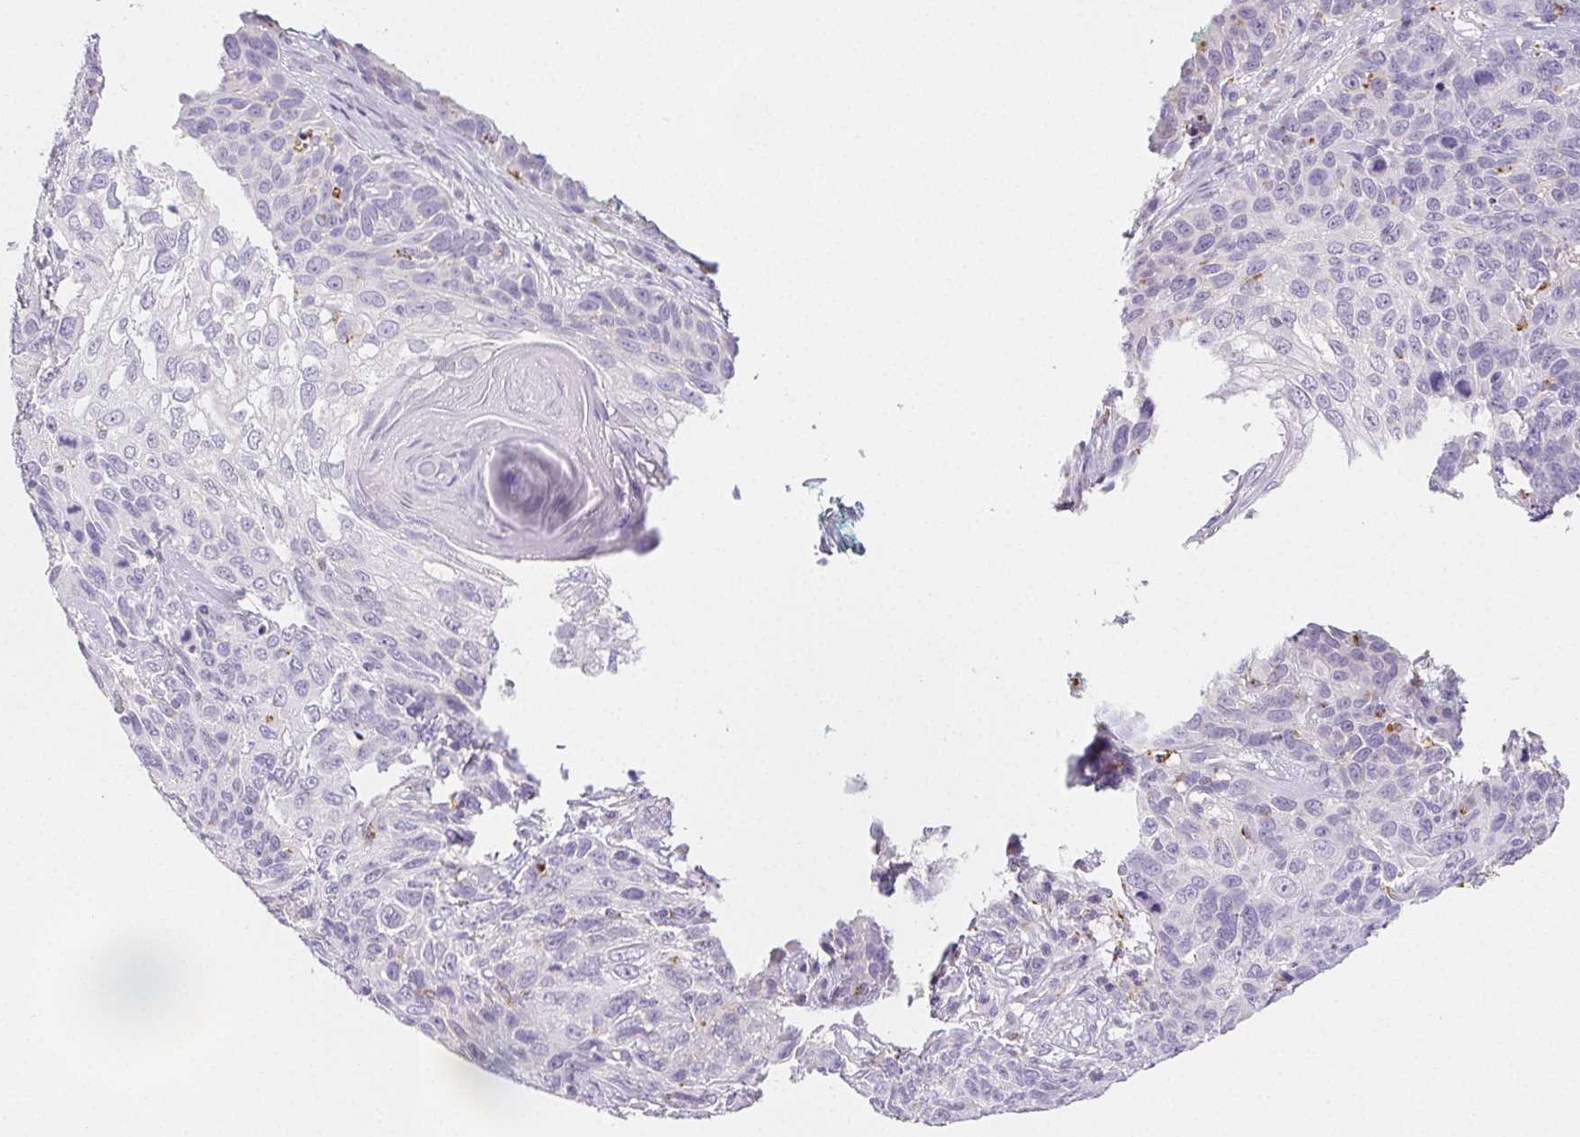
{"staining": {"intensity": "negative", "quantity": "none", "location": "none"}, "tissue": "skin cancer", "cell_type": "Tumor cells", "image_type": "cancer", "snomed": [{"axis": "morphology", "description": "Squamous cell carcinoma, NOS"}, {"axis": "topography", "description": "Skin"}], "caption": "Immunohistochemical staining of human skin cancer (squamous cell carcinoma) exhibits no significant staining in tumor cells.", "gene": "LIPA", "patient": {"sex": "male", "age": 92}}